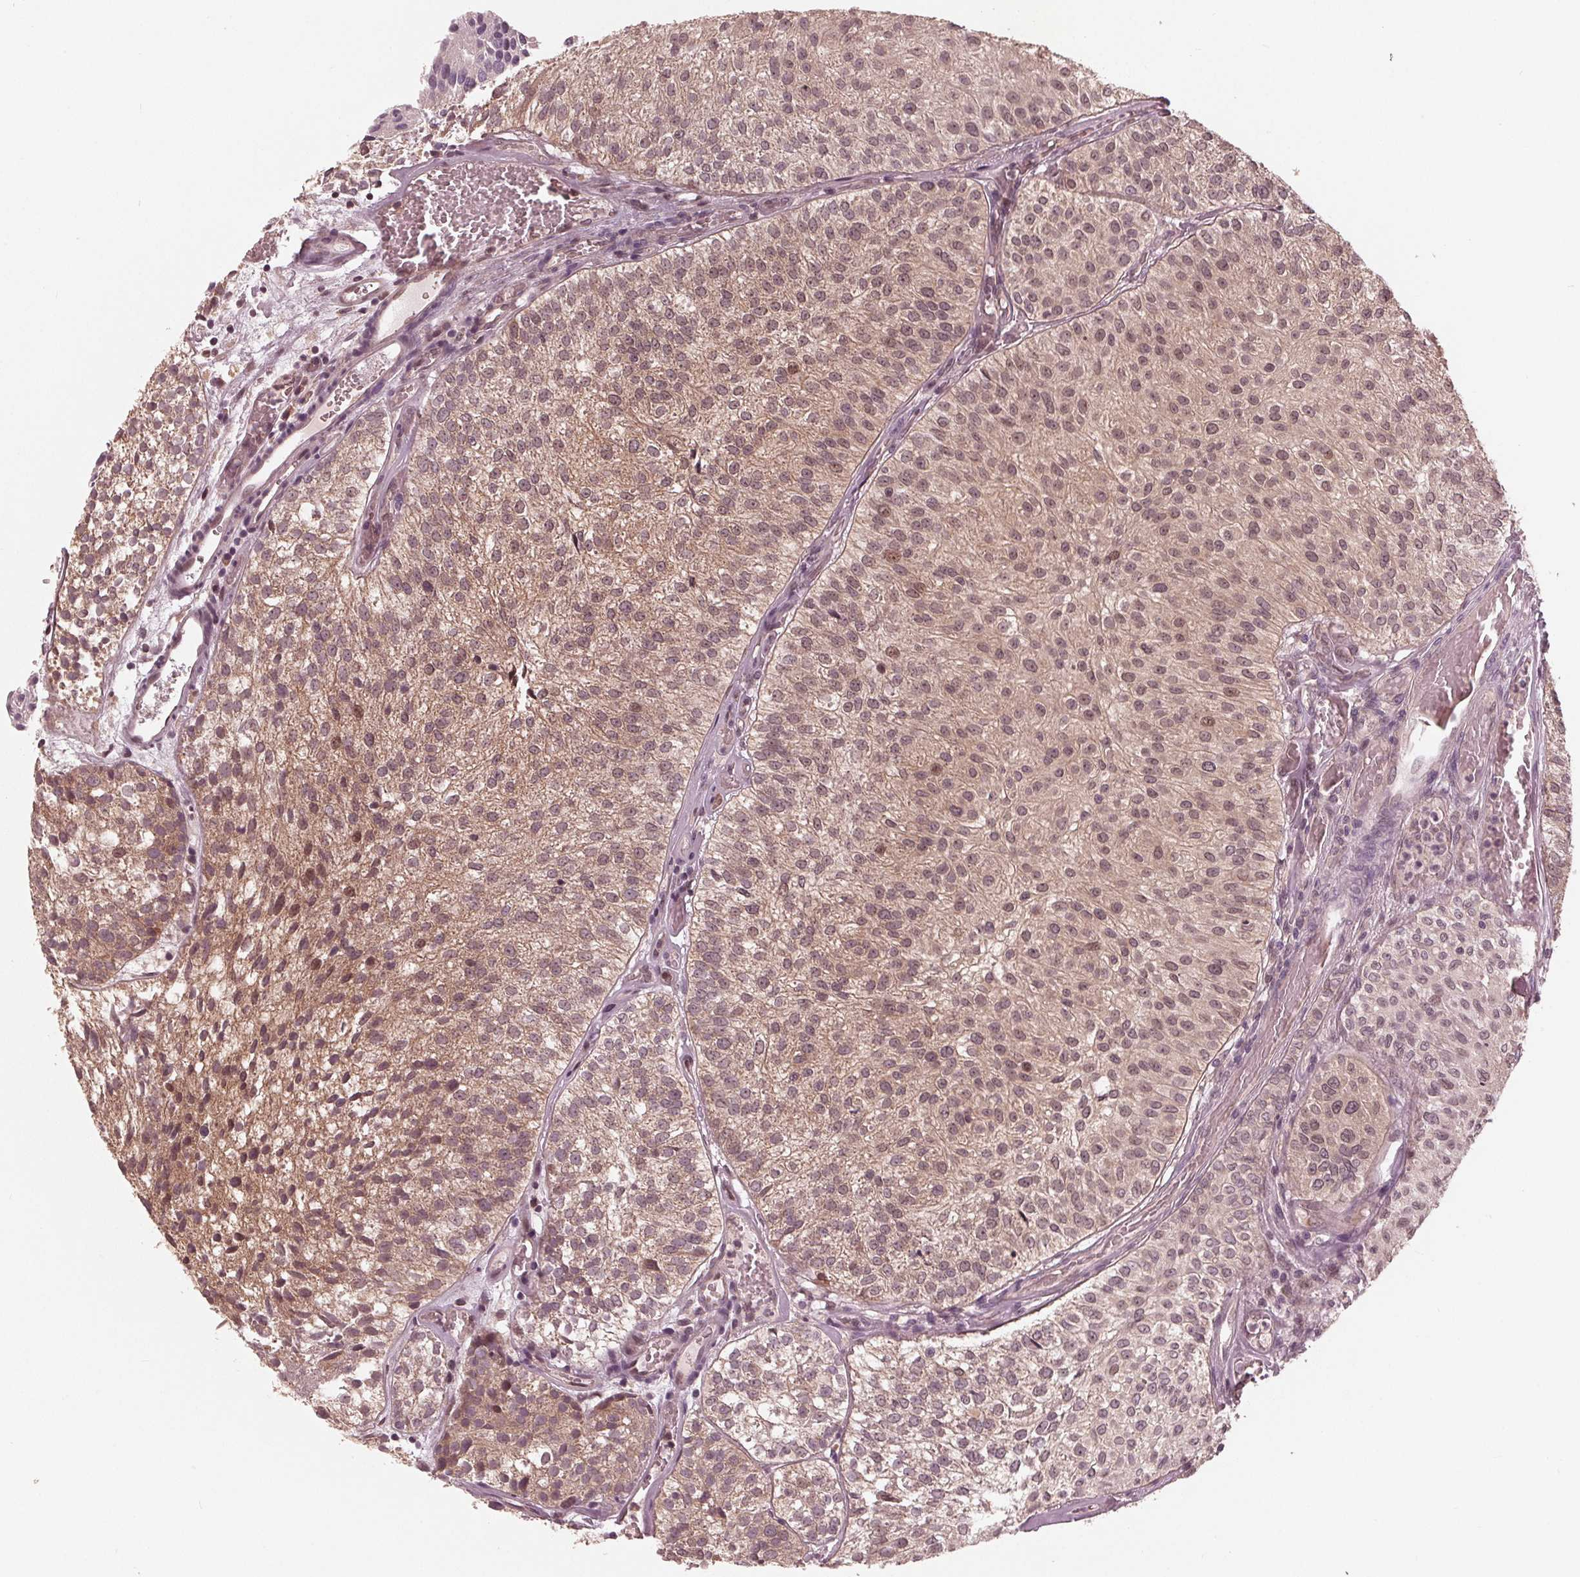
{"staining": {"intensity": "weak", "quantity": ">75%", "location": "cytoplasmic/membranous,nuclear"}, "tissue": "urothelial cancer", "cell_type": "Tumor cells", "image_type": "cancer", "snomed": [{"axis": "morphology", "description": "Urothelial carcinoma, Low grade"}, {"axis": "topography", "description": "Urinary bladder"}], "caption": "IHC staining of urothelial cancer, which demonstrates low levels of weak cytoplasmic/membranous and nuclear staining in approximately >75% of tumor cells indicating weak cytoplasmic/membranous and nuclear protein staining. The staining was performed using DAB (3,3'-diaminobenzidine) (brown) for protein detection and nuclei were counterstained in hematoxylin (blue).", "gene": "ZNF471", "patient": {"sex": "female", "age": 87}}